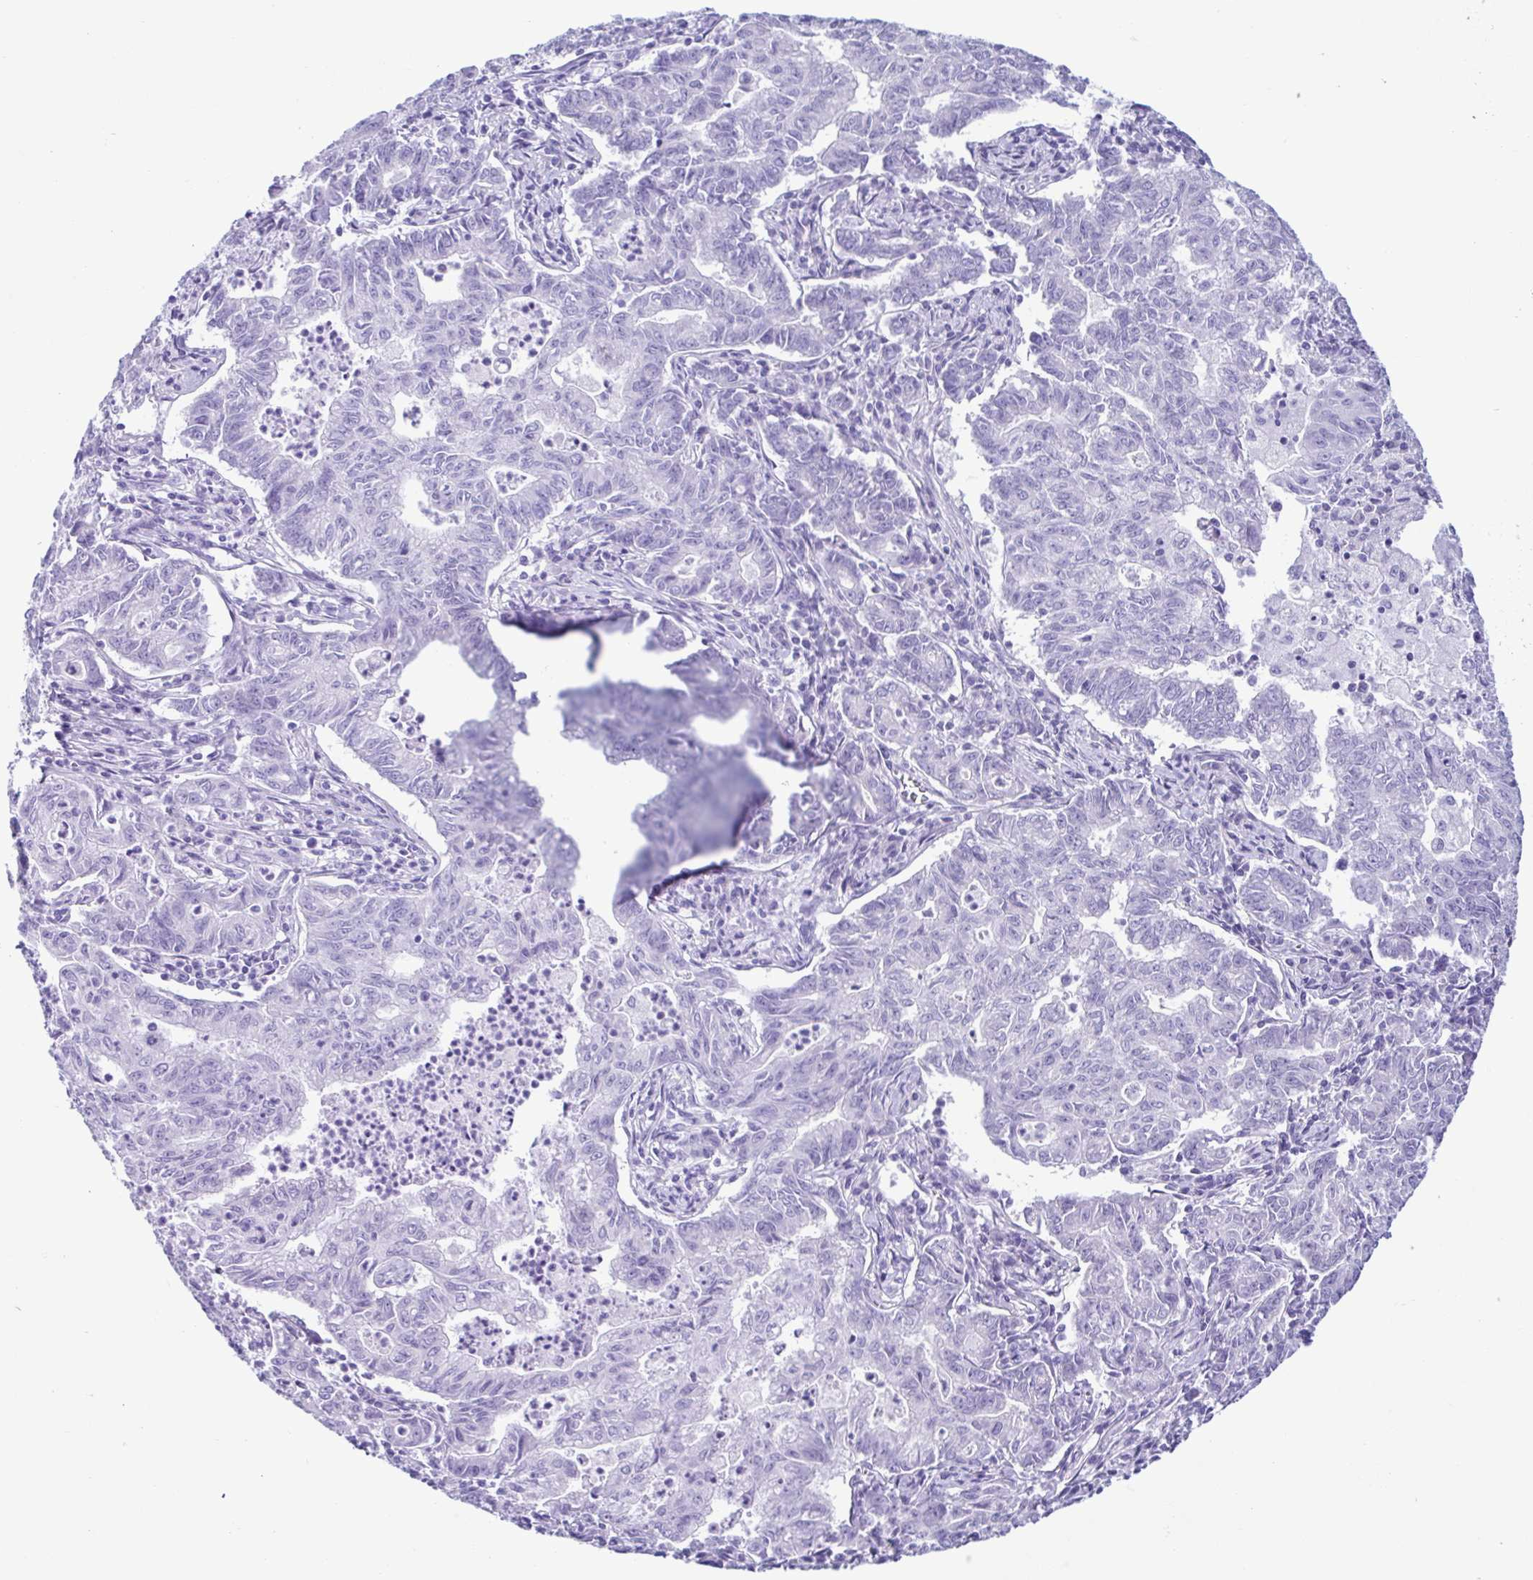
{"staining": {"intensity": "negative", "quantity": "none", "location": "none"}, "tissue": "stomach cancer", "cell_type": "Tumor cells", "image_type": "cancer", "snomed": [{"axis": "morphology", "description": "Adenocarcinoma, NOS"}, {"axis": "topography", "description": "Stomach, upper"}], "caption": "Micrograph shows no protein positivity in tumor cells of stomach cancer (adenocarcinoma) tissue.", "gene": "ACTRT3", "patient": {"sex": "female", "age": 79}}